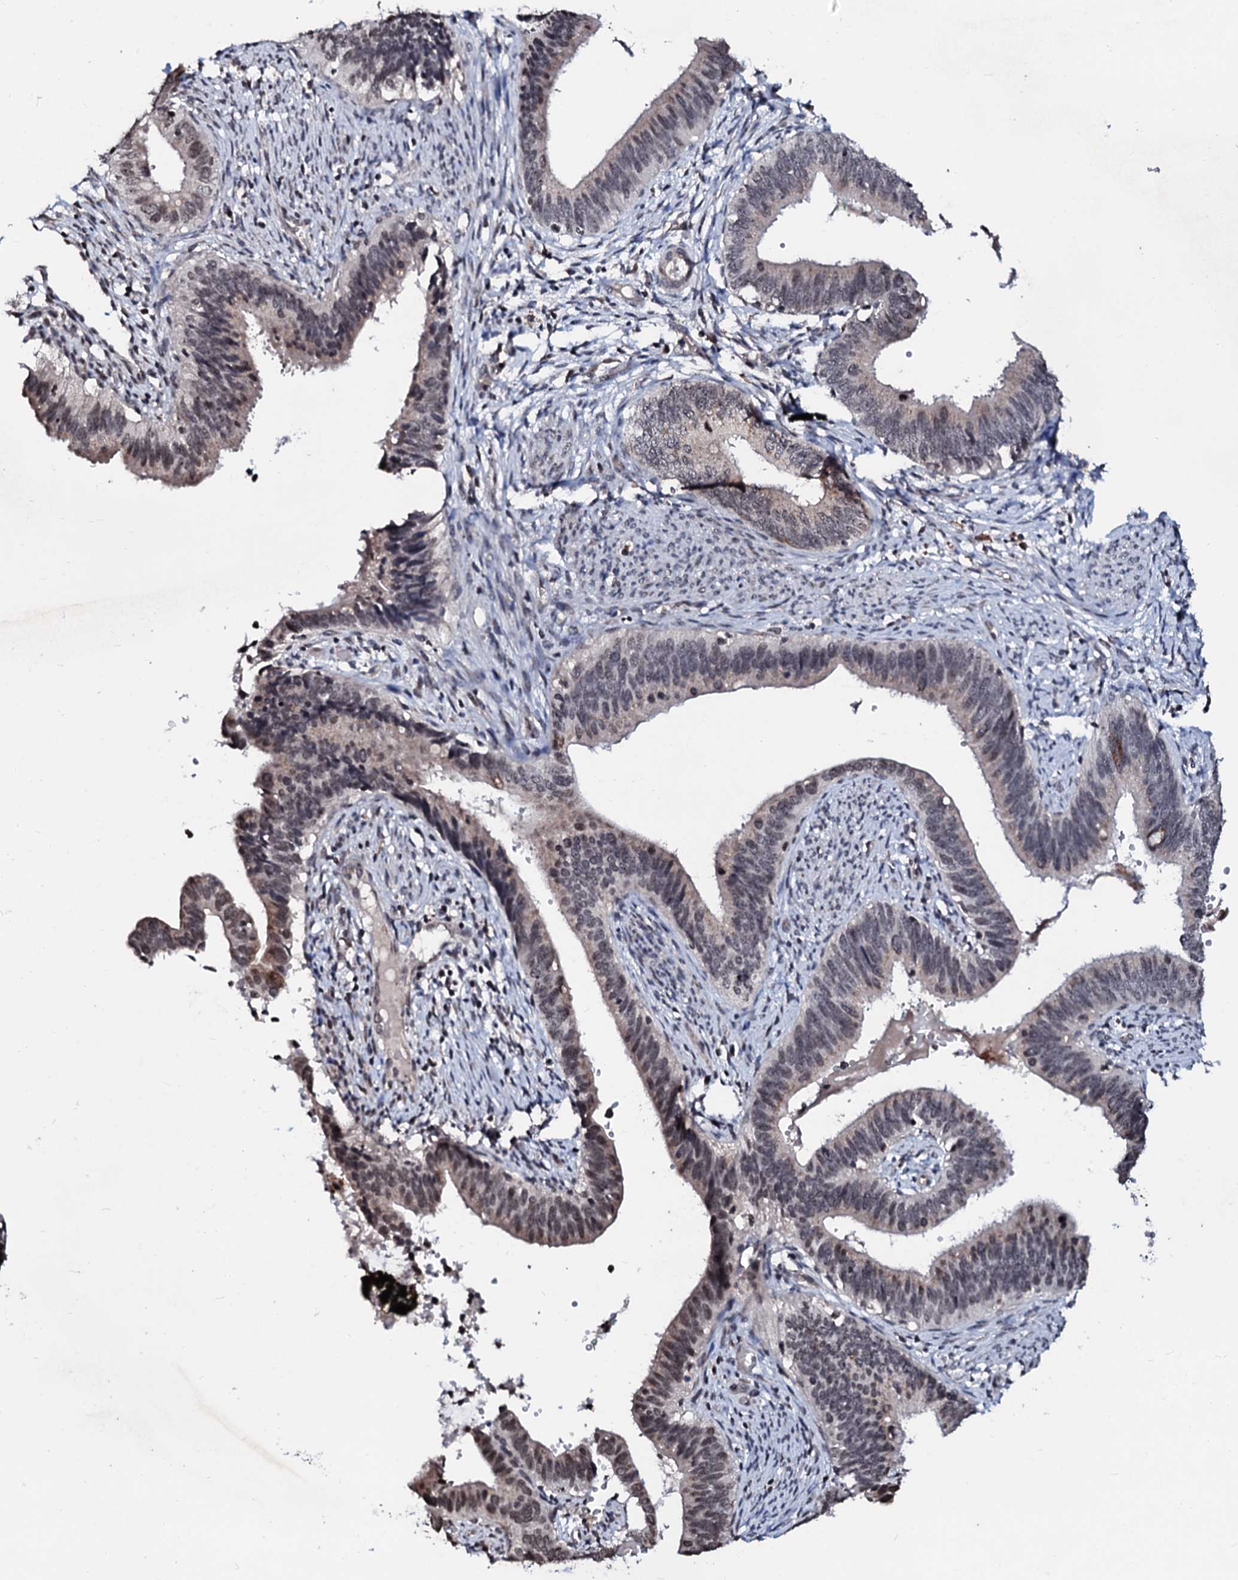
{"staining": {"intensity": "moderate", "quantity": "25%-75%", "location": "cytoplasmic/membranous,nuclear"}, "tissue": "cervical cancer", "cell_type": "Tumor cells", "image_type": "cancer", "snomed": [{"axis": "morphology", "description": "Adenocarcinoma, NOS"}, {"axis": "topography", "description": "Cervix"}], "caption": "IHC of human cervical adenocarcinoma shows medium levels of moderate cytoplasmic/membranous and nuclear positivity in about 25%-75% of tumor cells. (DAB = brown stain, brightfield microscopy at high magnification).", "gene": "LSM11", "patient": {"sex": "female", "age": 42}}